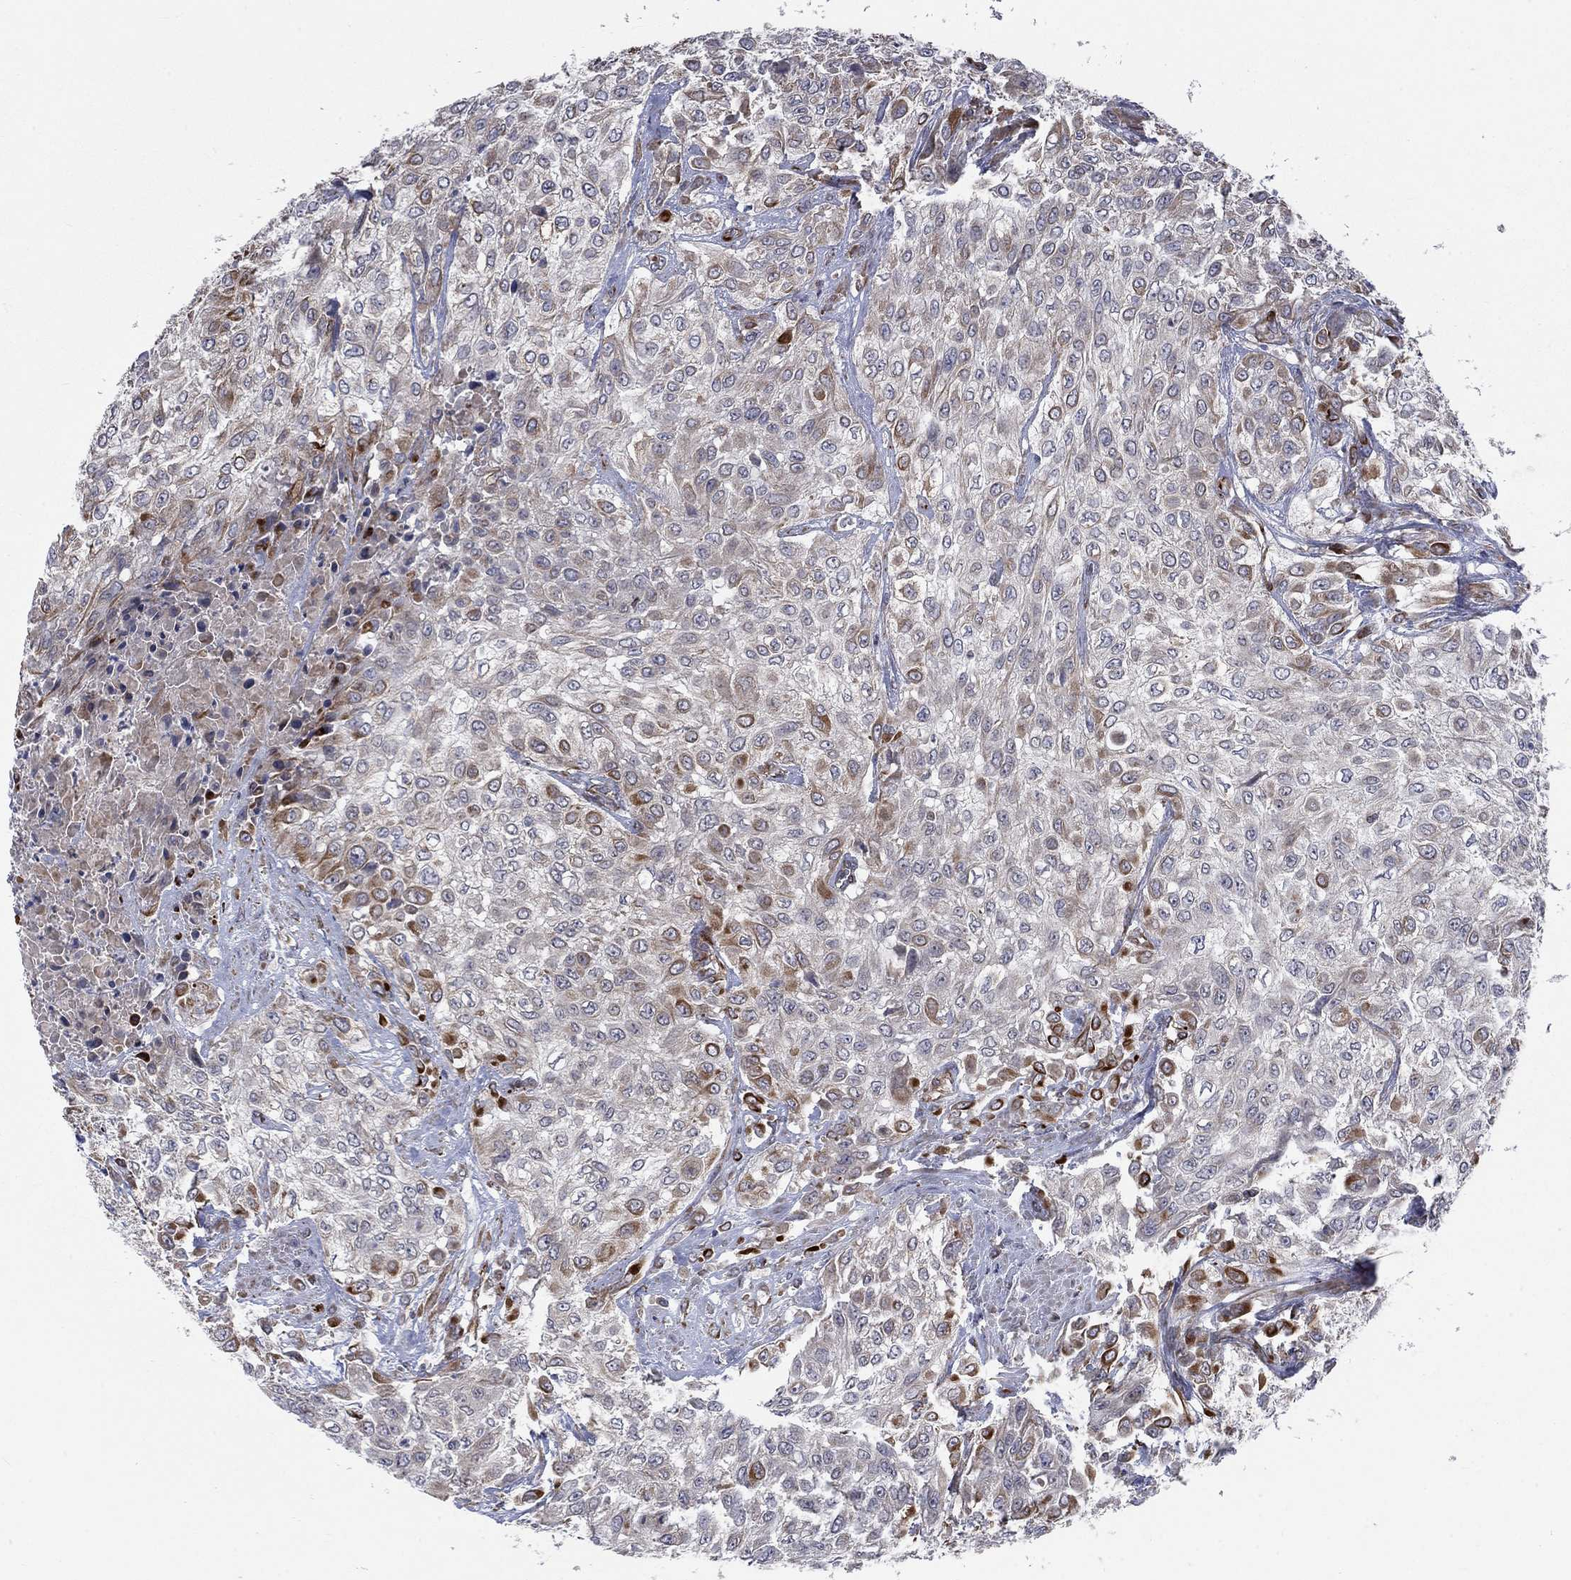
{"staining": {"intensity": "moderate", "quantity": "<25%", "location": "cytoplasmic/membranous"}, "tissue": "urothelial cancer", "cell_type": "Tumor cells", "image_type": "cancer", "snomed": [{"axis": "morphology", "description": "Urothelial carcinoma, High grade"}, {"axis": "topography", "description": "Urinary bladder"}], "caption": "Immunohistochemistry (IHC) of human urothelial cancer reveals low levels of moderate cytoplasmic/membranous positivity in about <25% of tumor cells.", "gene": "NDUFC1", "patient": {"sex": "male", "age": 57}}